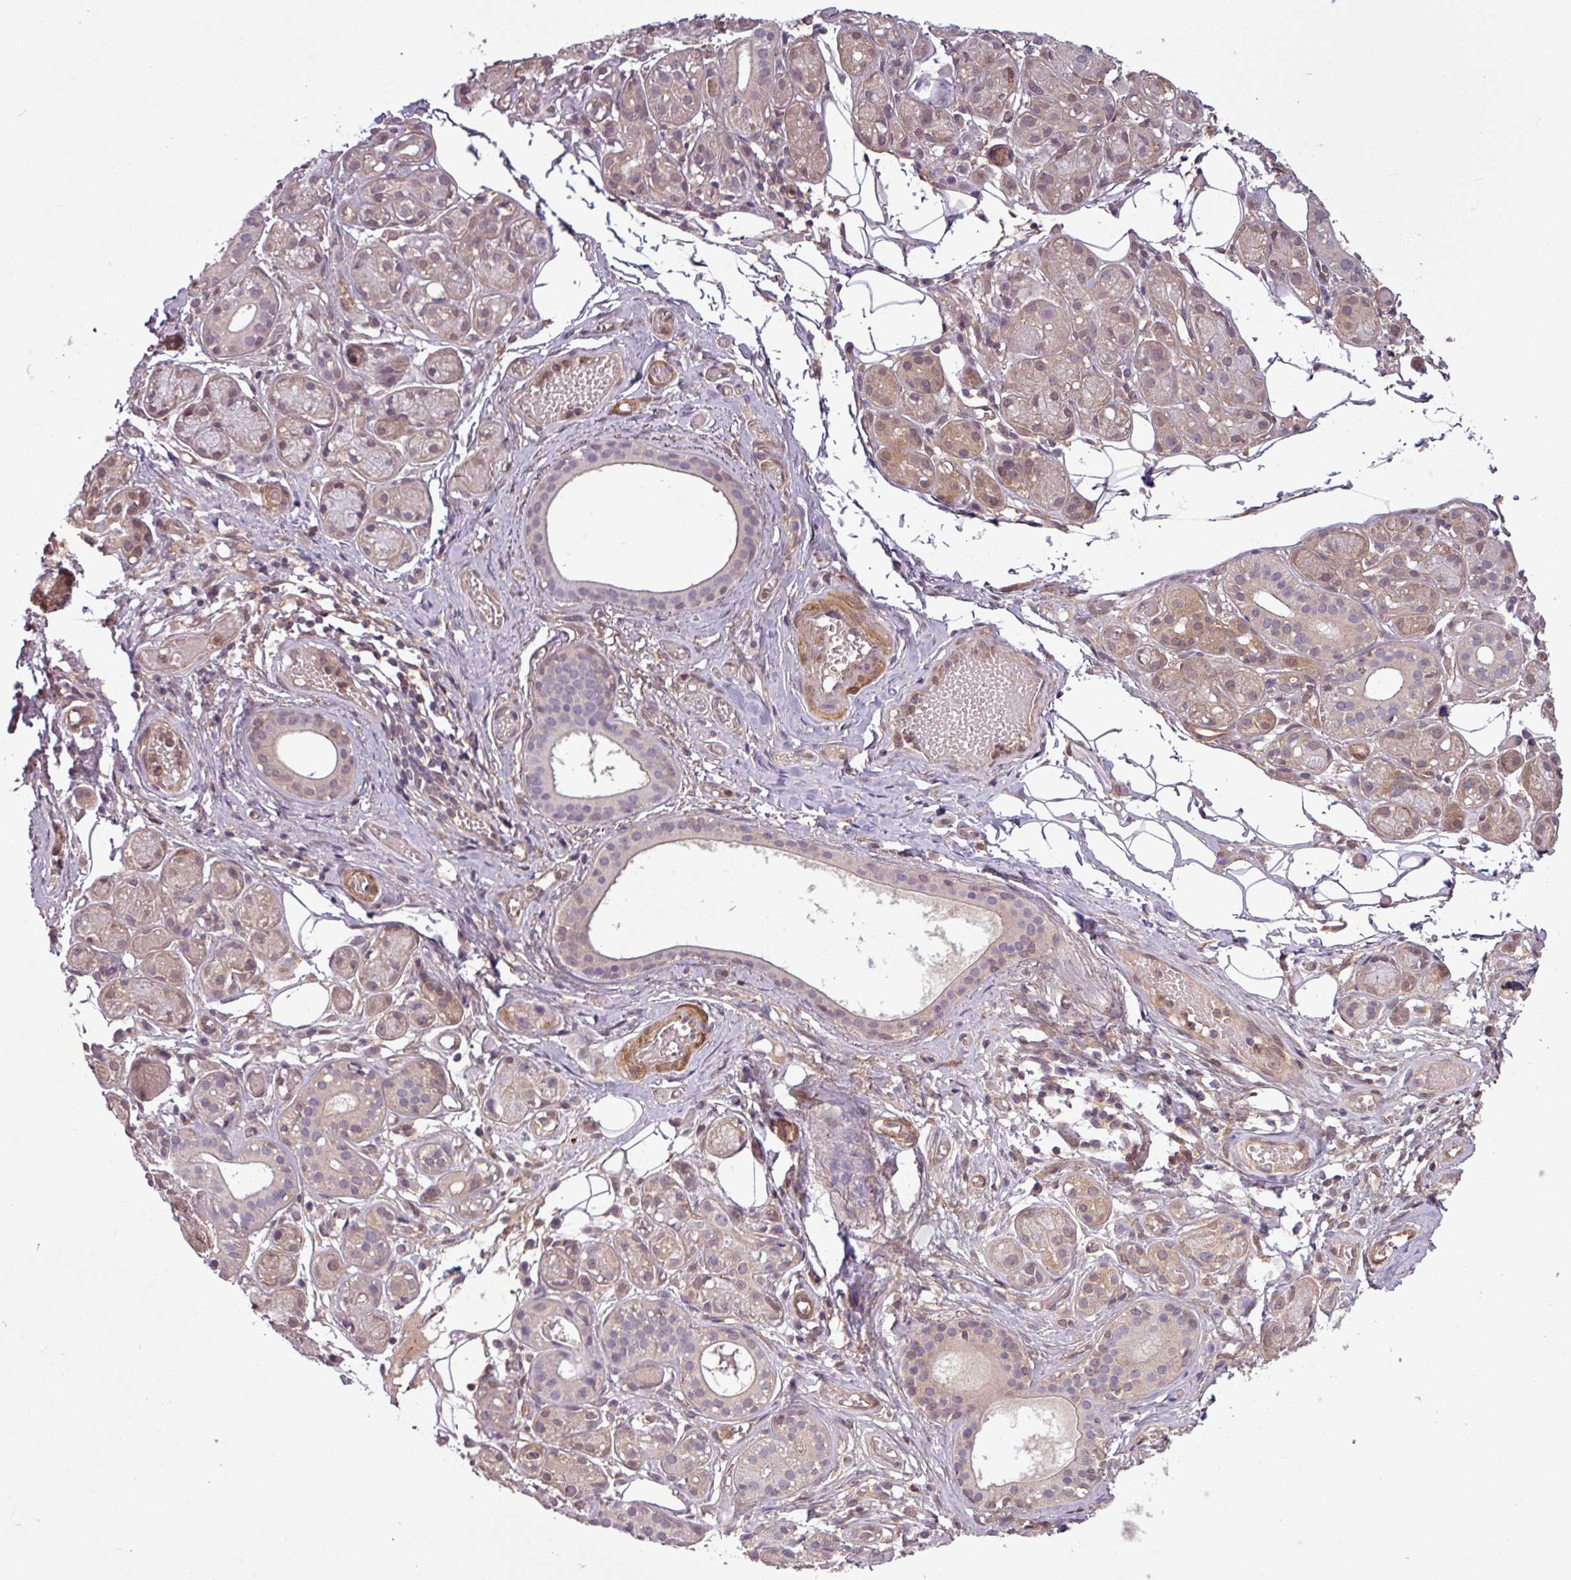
{"staining": {"intensity": "moderate", "quantity": "25%-75%", "location": "cytoplasmic/membranous"}, "tissue": "salivary gland", "cell_type": "Glandular cells", "image_type": "normal", "snomed": [{"axis": "morphology", "description": "Normal tissue, NOS"}, {"axis": "topography", "description": "Salivary gland"}], "caption": "Glandular cells display medium levels of moderate cytoplasmic/membranous positivity in approximately 25%-75% of cells in benign salivary gland.", "gene": "SH3BGRL", "patient": {"sex": "male", "age": 82}}